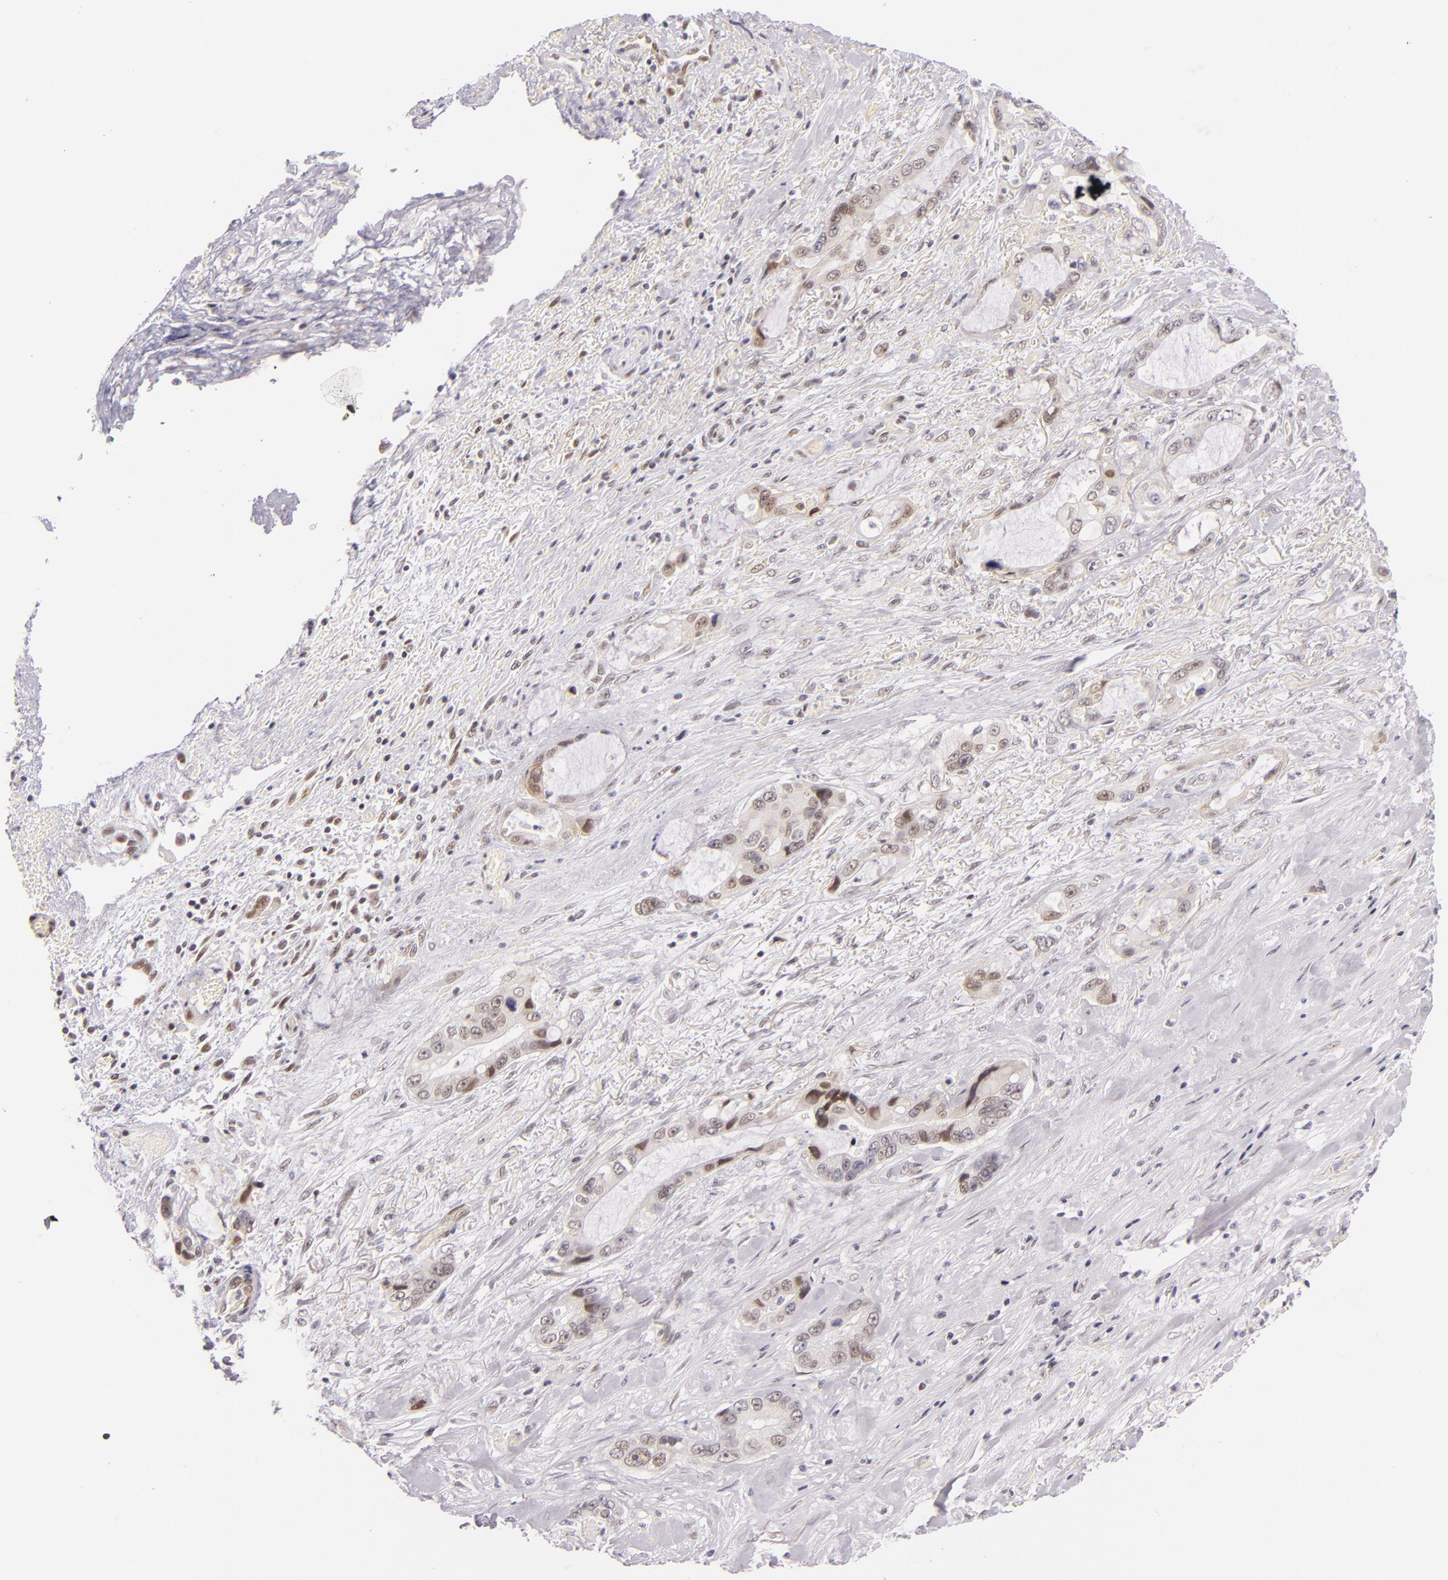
{"staining": {"intensity": "moderate", "quantity": "<25%", "location": "nuclear"}, "tissue": "pancreatic cancer", "cell_type": "Tumor cells", "image_type": "cancer", "snomed": [{"axis": "morphology", "description": "Adenocarcinoma, NOS"}, {"axis": "topography", "description": "Pancreas"}, {"axis": "topography", "description": "Stomach, upper"}], "caption": "Pancreatic adenocarcinoma stained with DAB immunohistochemistry (IHC) reveals low levels of moderate nuclear expression in about <25% of tumor cells. (DAB (3,3'-diaminobenzidine) = brown stain, brightfield microscopy at high magnification).", "gene": "BCL3", "patient": {"sex": "male", "age": 77}}